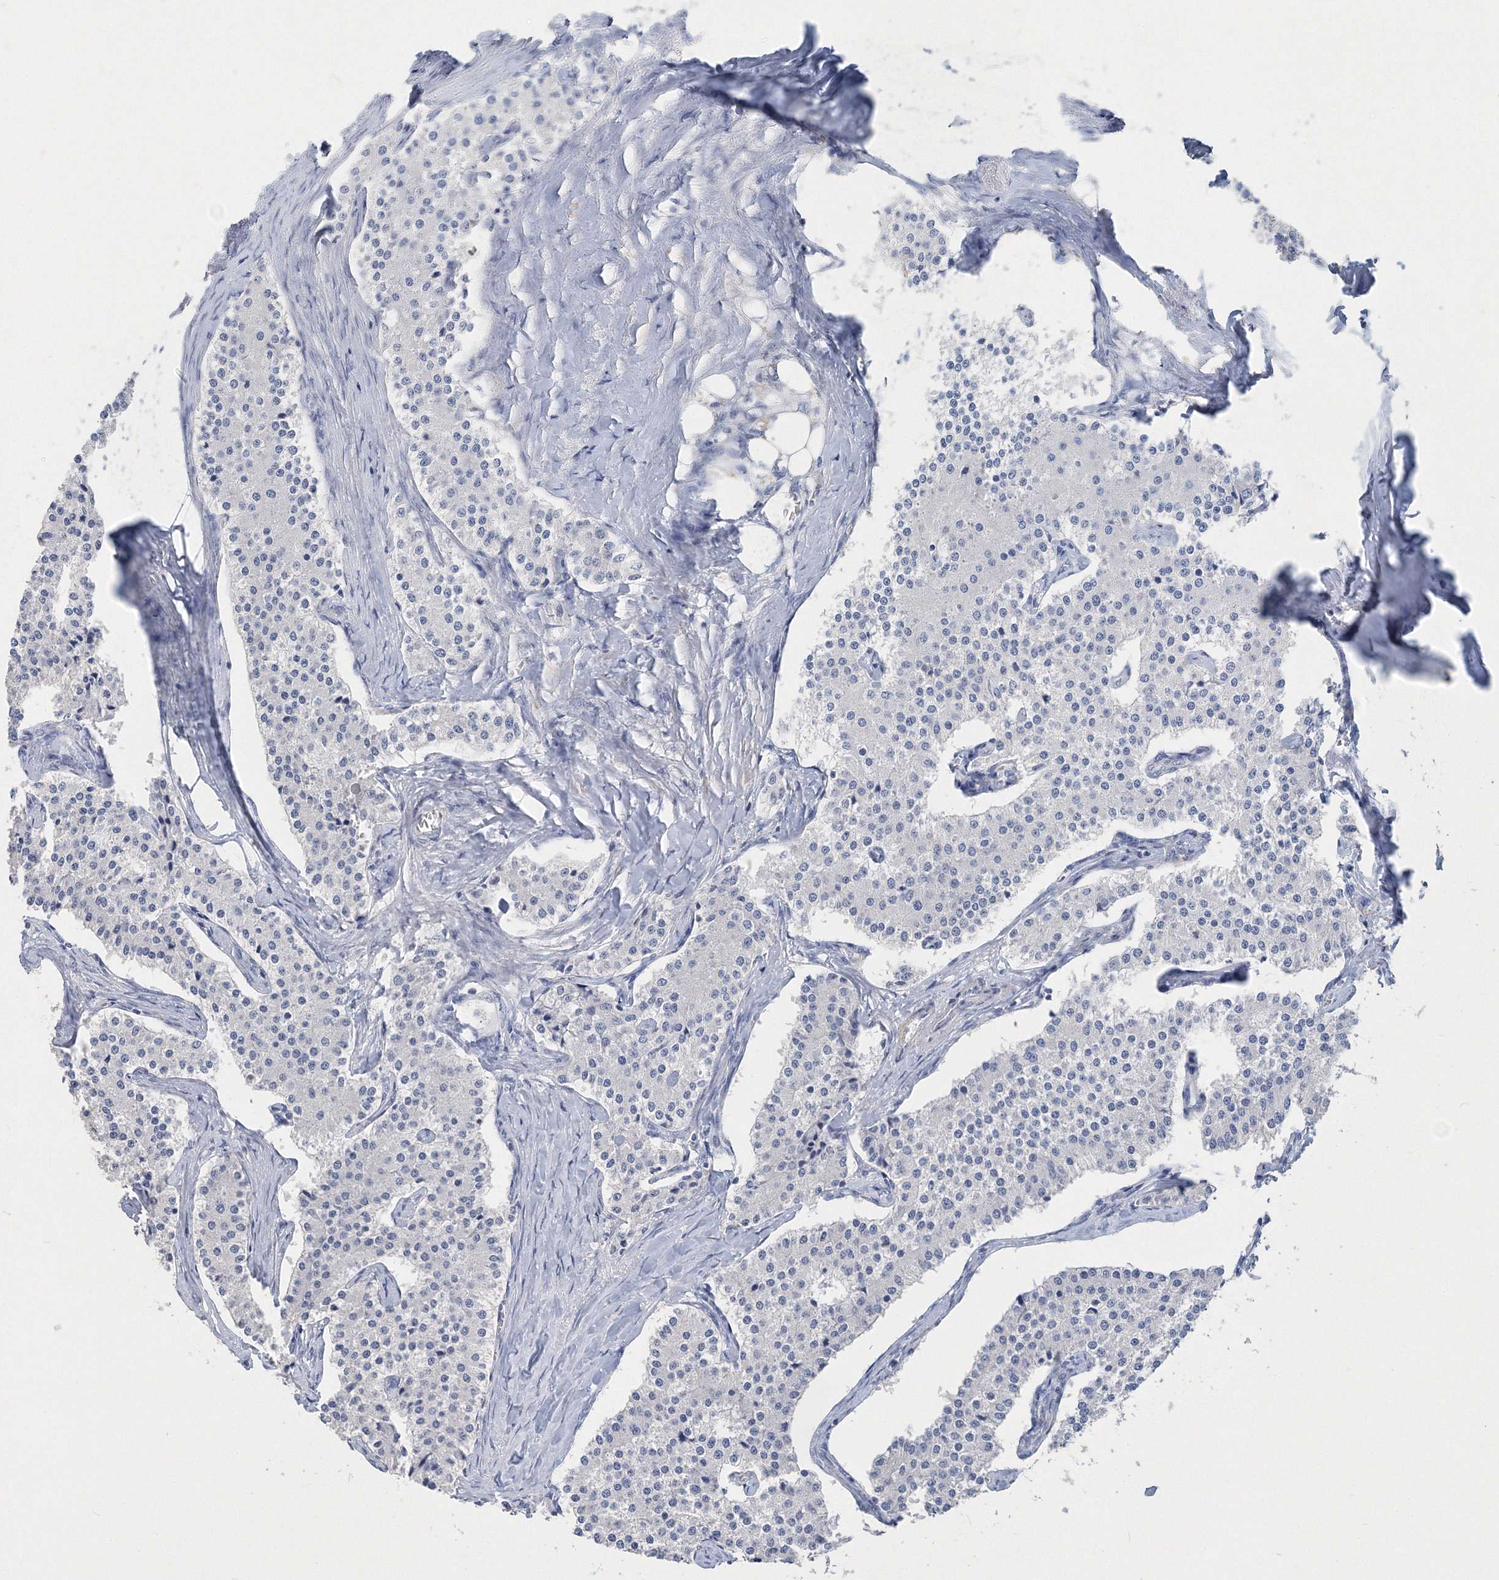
{"staining": {"intensity": "negative", "quantity": "none", "location": "none"}, "tissue": "carcinoid", "cell_type": "Tumor cells", "image_type": "cancer", "snomed": [{"axis": "morphology", "description": "Carcinoid, malignant, NOS"}, {"axis": "topography", "description": "Colon"}], "caption": "Immunohistochemistry photomicrograph of neoplastic tissue: malignant carcinoid stained with DAB displays no significant protein expression in tumor cells.", "gene": "OSBPL6", "patient": {"sex": "female", "age": 52}}